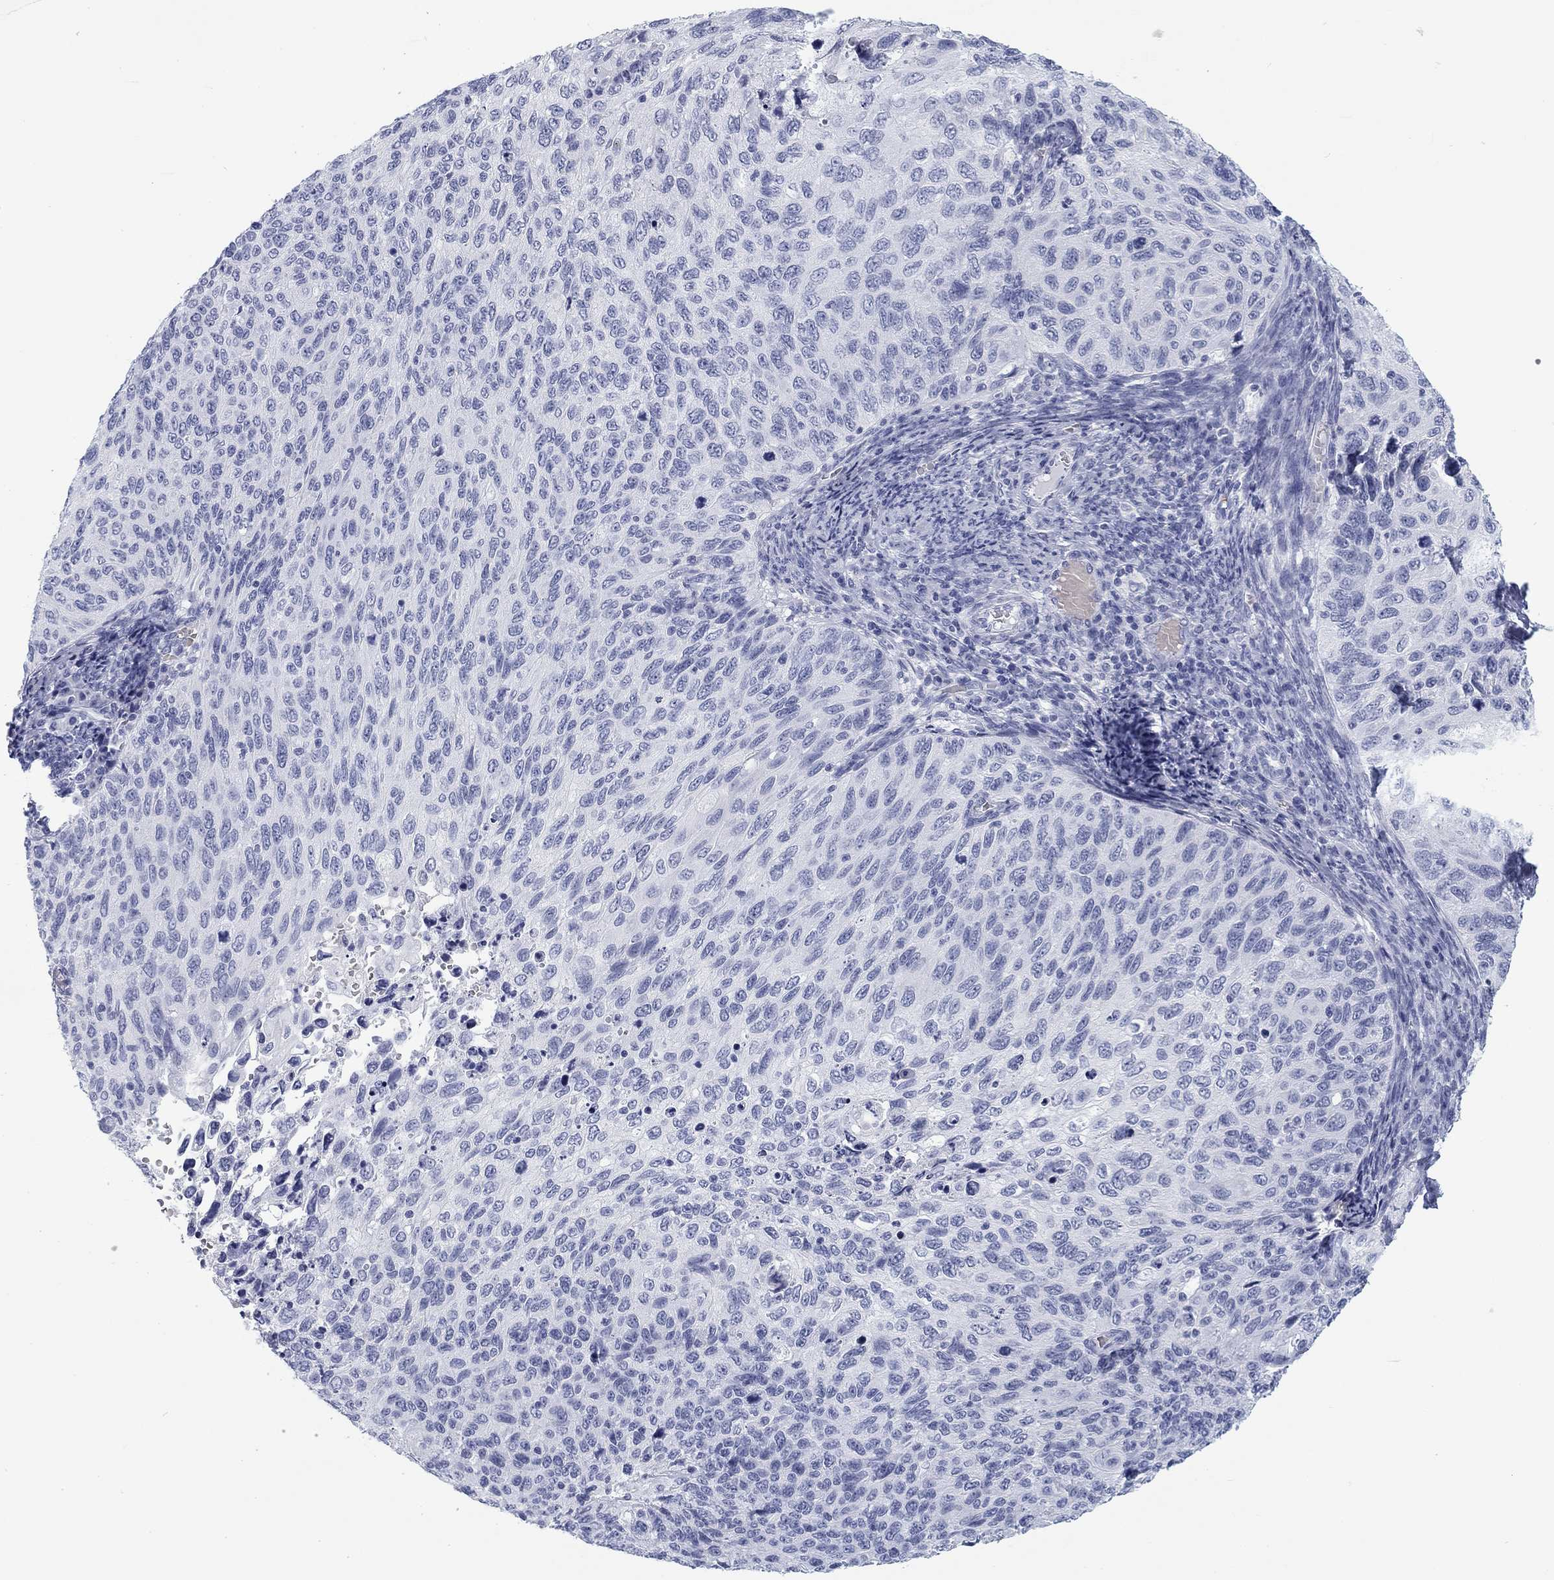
{"staining": {"intensity": "negative", "quantity": "none", "location": "none"}, "tissue": "cervical cancer", "cell_type": "Tumor cells", "image_type": "cancer", "snomed": [{"axis": "morphology", "description": "Squamous cell carcinoma, NOS"}, {"axis": "topography", "description": "Cervix"}], "caption": "Immunohistochemical staining of human cervical cancer displays no significant expression in tumor cells. (DAB immunohistochemistry with hematoxylin counter stain).", "gene": "CALB1", "patient": {"sex": "female", "age": 70}}